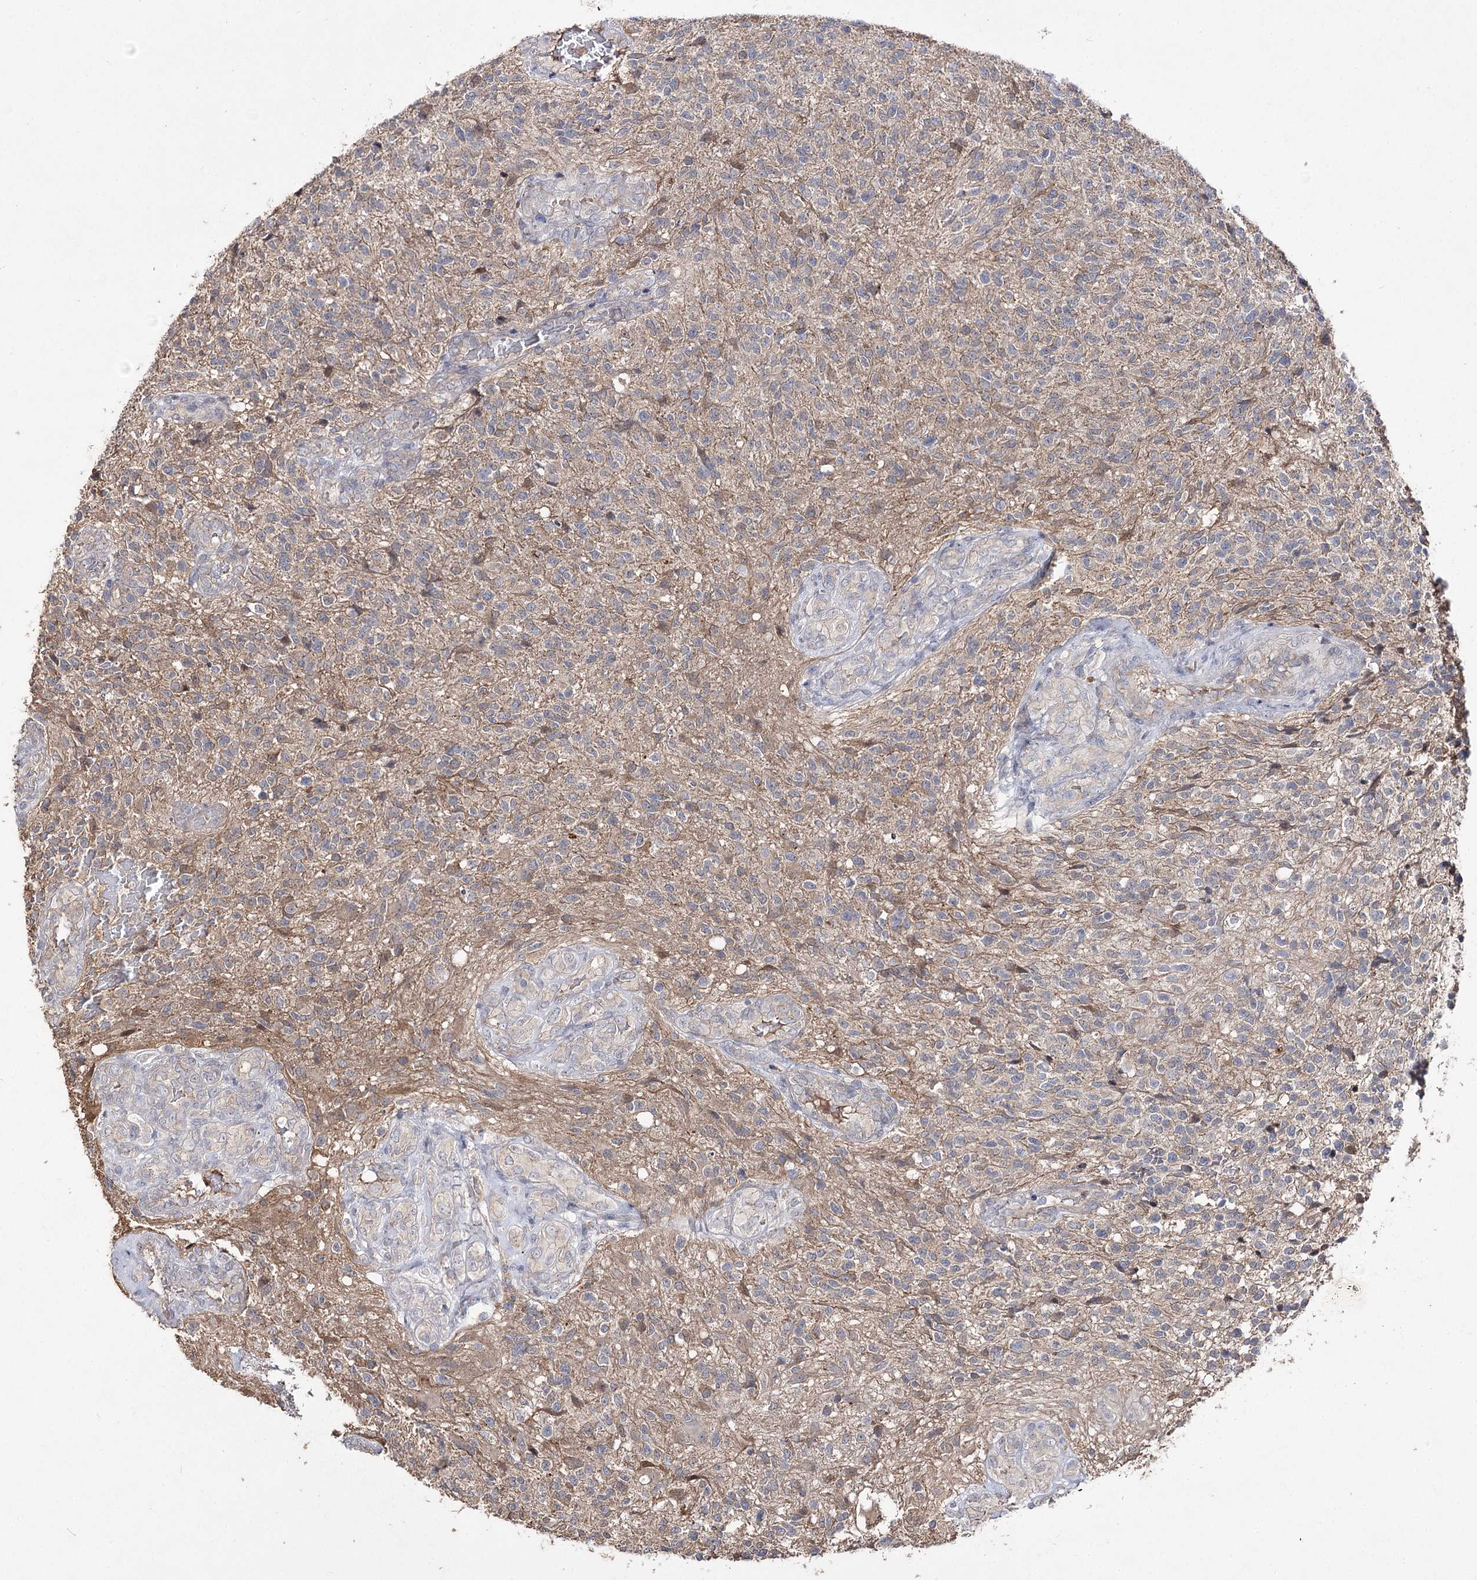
{"staining": {"intensity": "weak", "quantity": "25%-75%", "location": "cytoplasmic/membranous"}, "tissue": "glioma", "cell_type": "Tumor cells", "image_type": "cancer", "snomed": [{"axis": "morphology", "description": "Glioma, malignant, High grade"}, {"axis": "topography", "description": "Brain"}], "caption": "The micrograph demonstrates immunohistochemical staining of glioma. There is weak cytoplasmic/membranous positivity is present in about 25%-75% of tumor cells. (DAB (3,3'-diaminobenzidine) IHC with brightfield microscopy, high magnification).", "gene": "AURKC", "patient": {"sex": "male", "age": 56}}